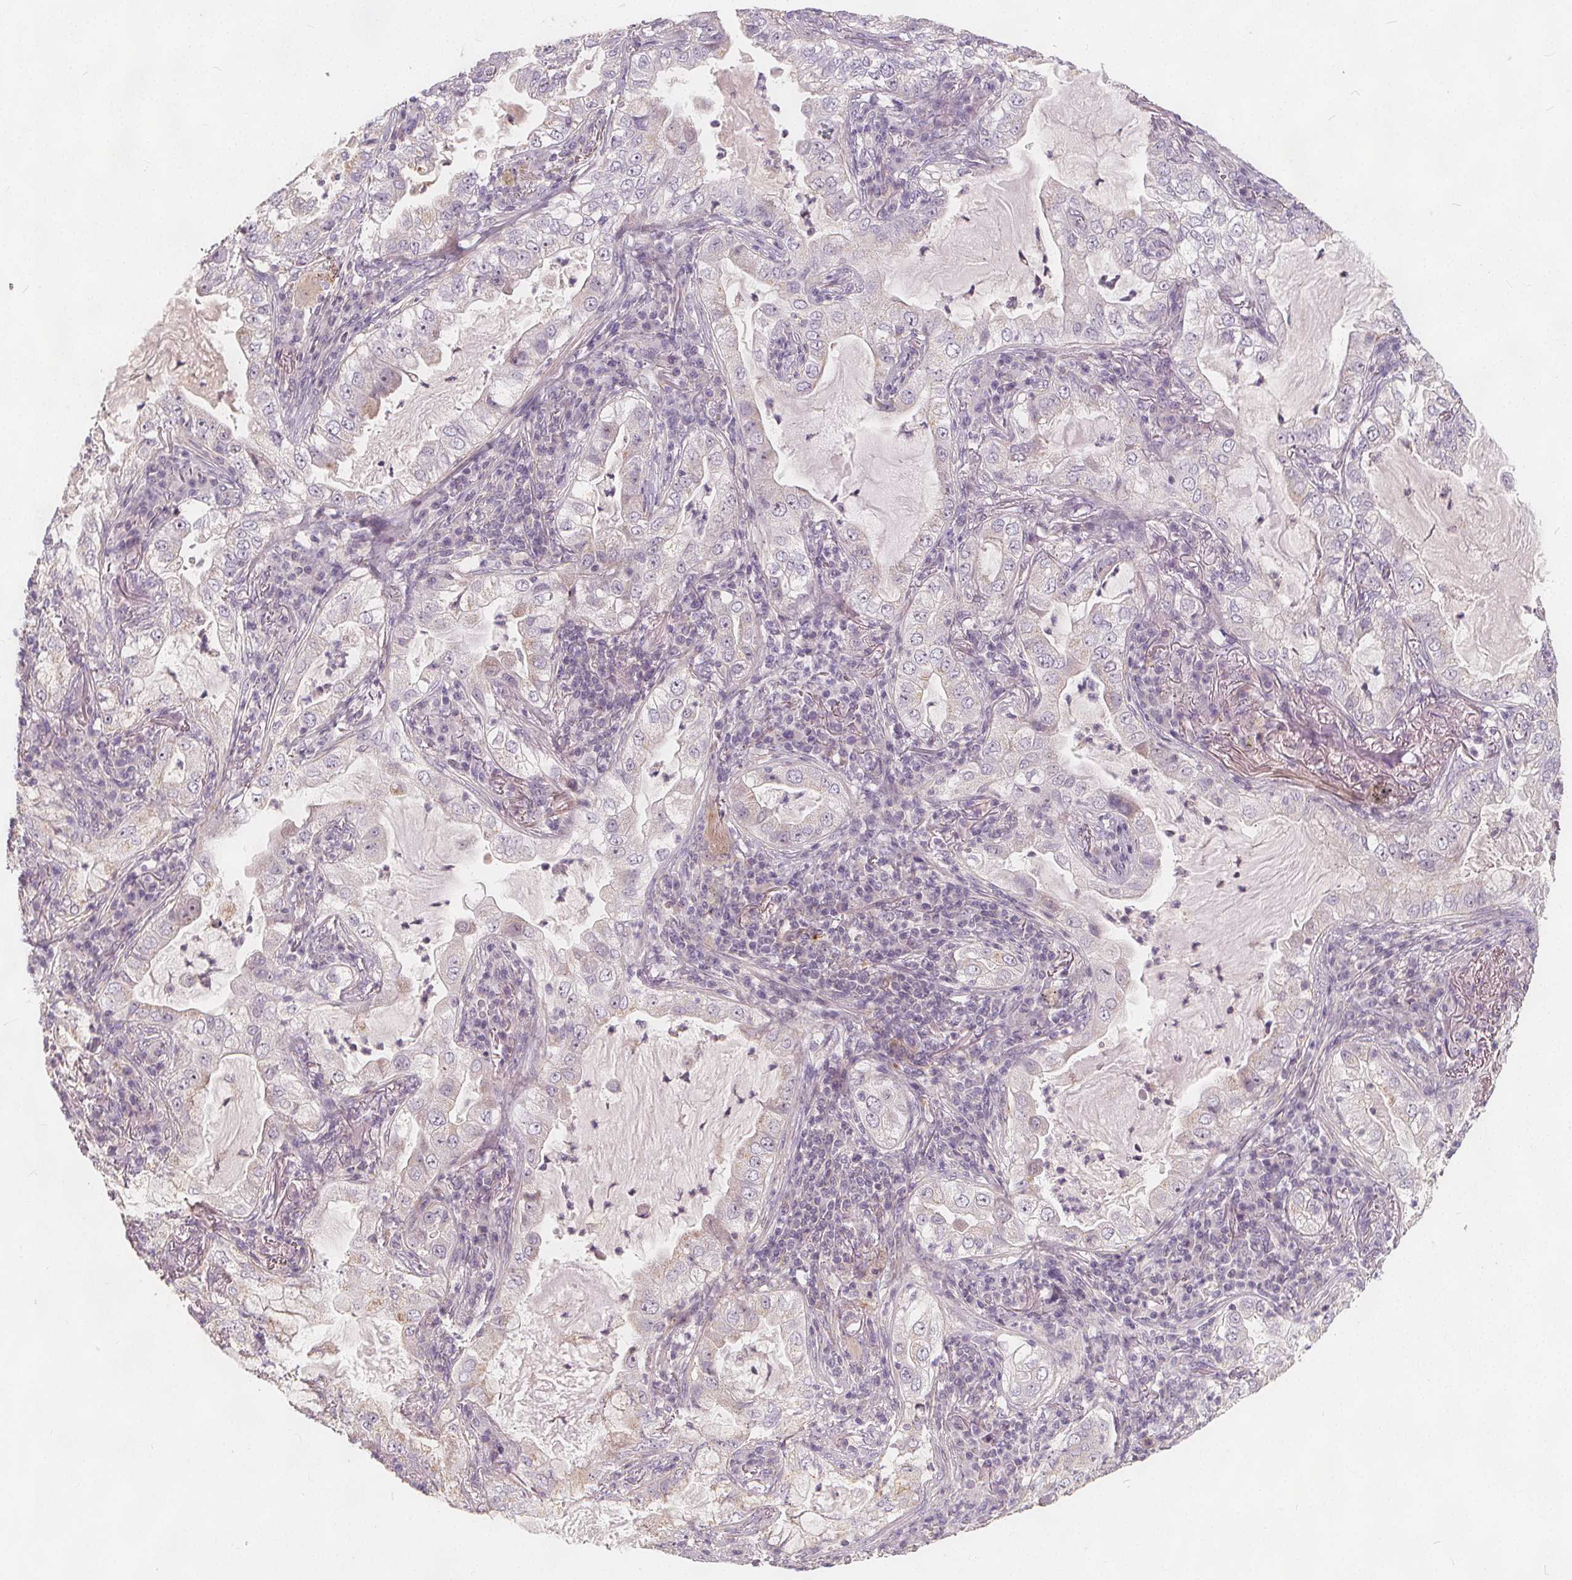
{"staining": {"intensity": "negative", "quantity": "none", "location": "none"}, "tissue": "lung cancer", "cell_type": "Tumor cells", "image_type": "cancer", "snomed": [{"axis": "morphology", "description": "Adenocarcinoma, NOS"}, {"axis": "topography", "description": "Lung"}], "caption": "Protein analysis of lung adenocarcinoma shows no significant expression in tumor cells.", "gene": "DRC3", "patient": {"sex": "female", "age": 73}}